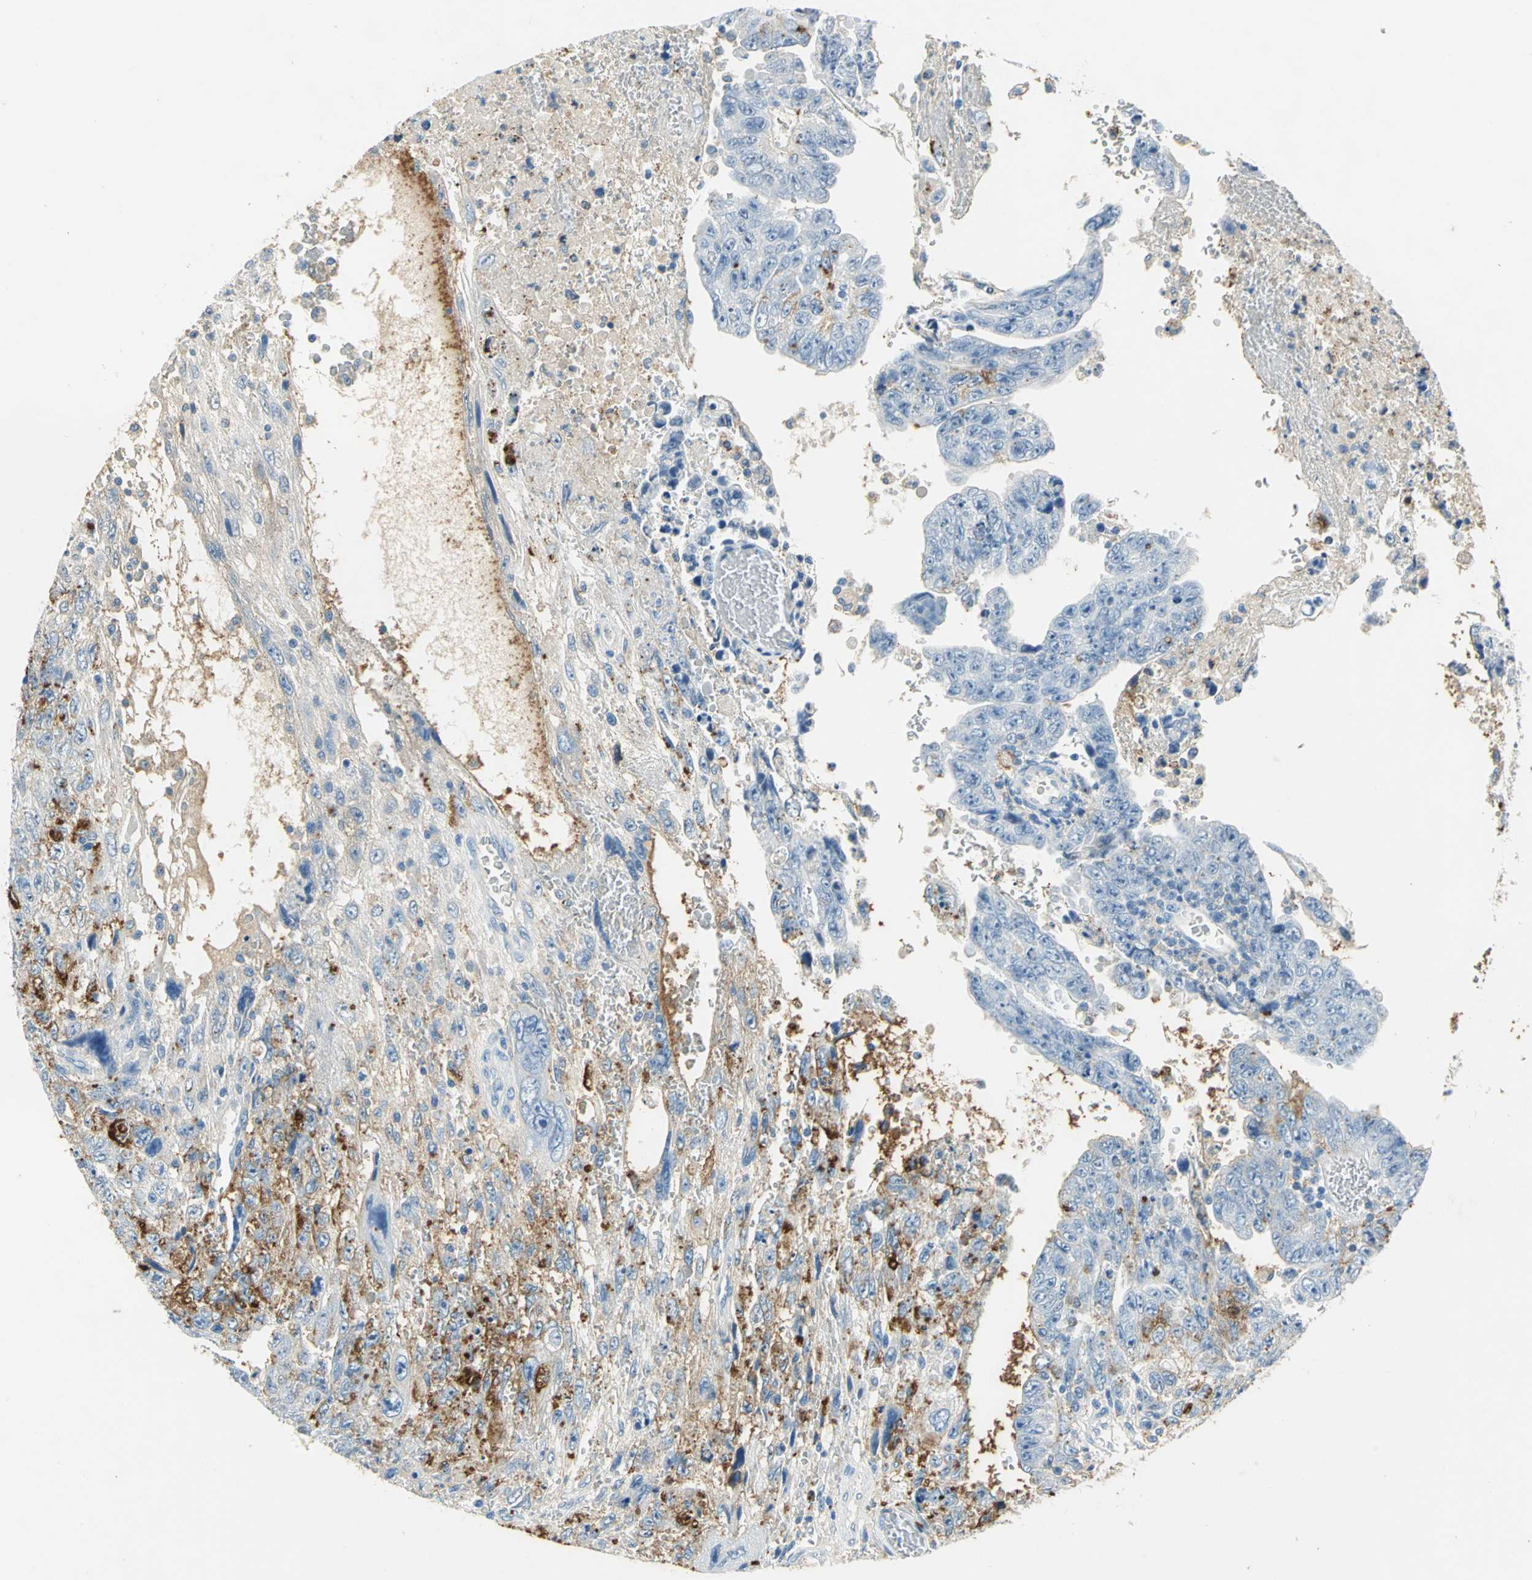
{"staining": {"intensity": "strong", "quantity": "<25%", "location": "cytoplasmic/membranous"}, "tissue": "testis cancer", "cell_type": "Tumor cells", "image_type": "cancer", "snomed": [{"axis": "morphology", "description": "Carcinoma, Embryonal, NOS"}, {"axis": "topography", "description": "Testis"}], "caption": "Protein expression analysis of human testis cancer (embryonal carcinoma) reveals strong cytoplasmic/membranous positivity in about <25% of tumor cells.", "gene": "ANXA4", "patient": {"sex": "male", "age": 28}}